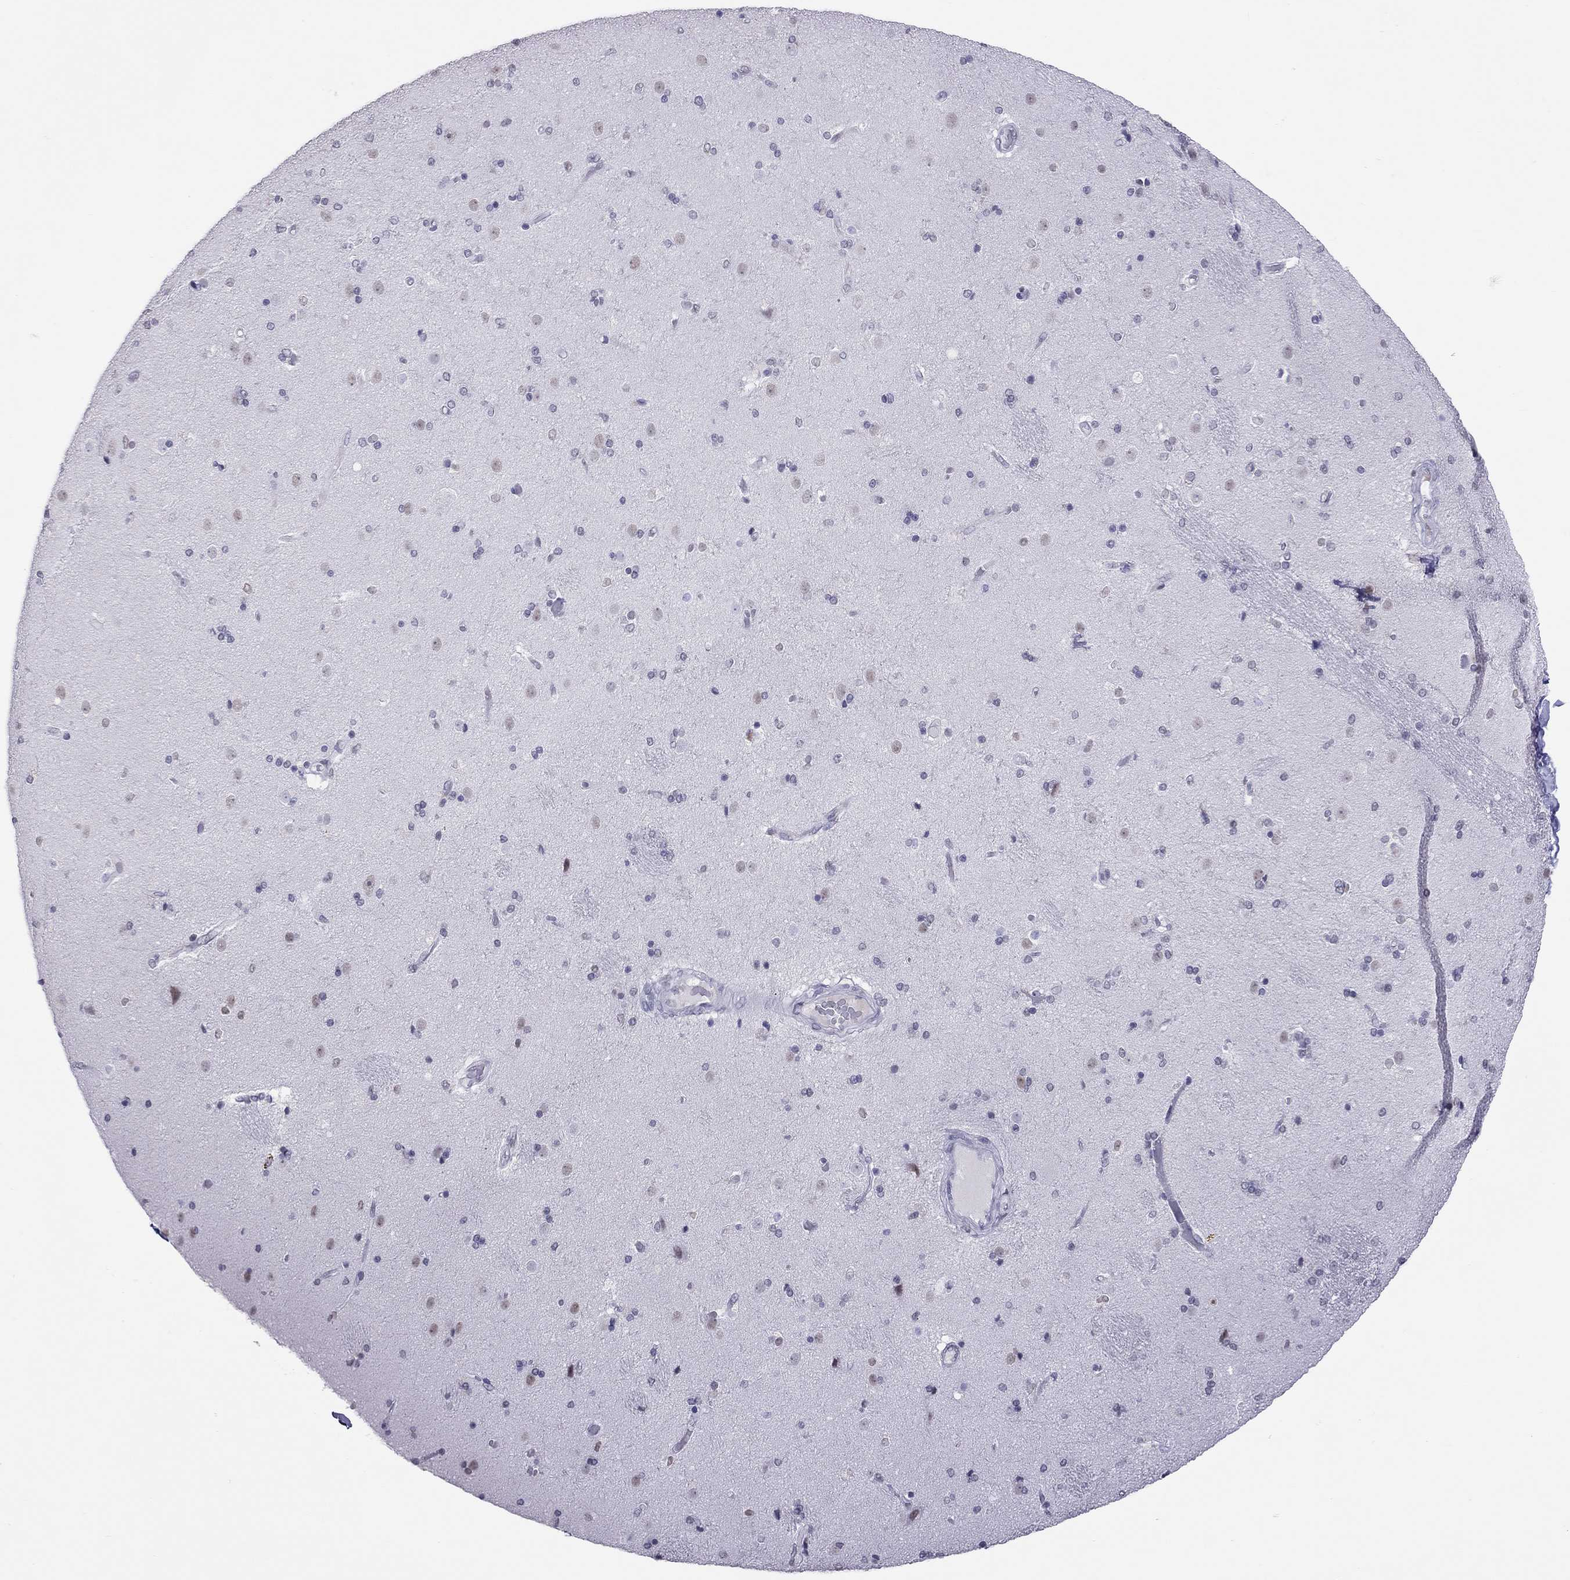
{"staining": {"intensity": "negative", "quantity": "none", "location": "none"}, "tissue": "caudate", "cell_type": "Glial cells", "image_type": "normal", "snomed": [{"axis": "morphology", "description": "Normal tissue, NOS"}, {"axis": "topography", "description": "Lateral ventricle wall"}], "caption": "Immunohistochemistry micrograph of unremarkable human caudate stained for a protein (brown), which reveals no expression in glial cells.", "gene": "JHY", "patient": {"sex": "male", "age": 54}}